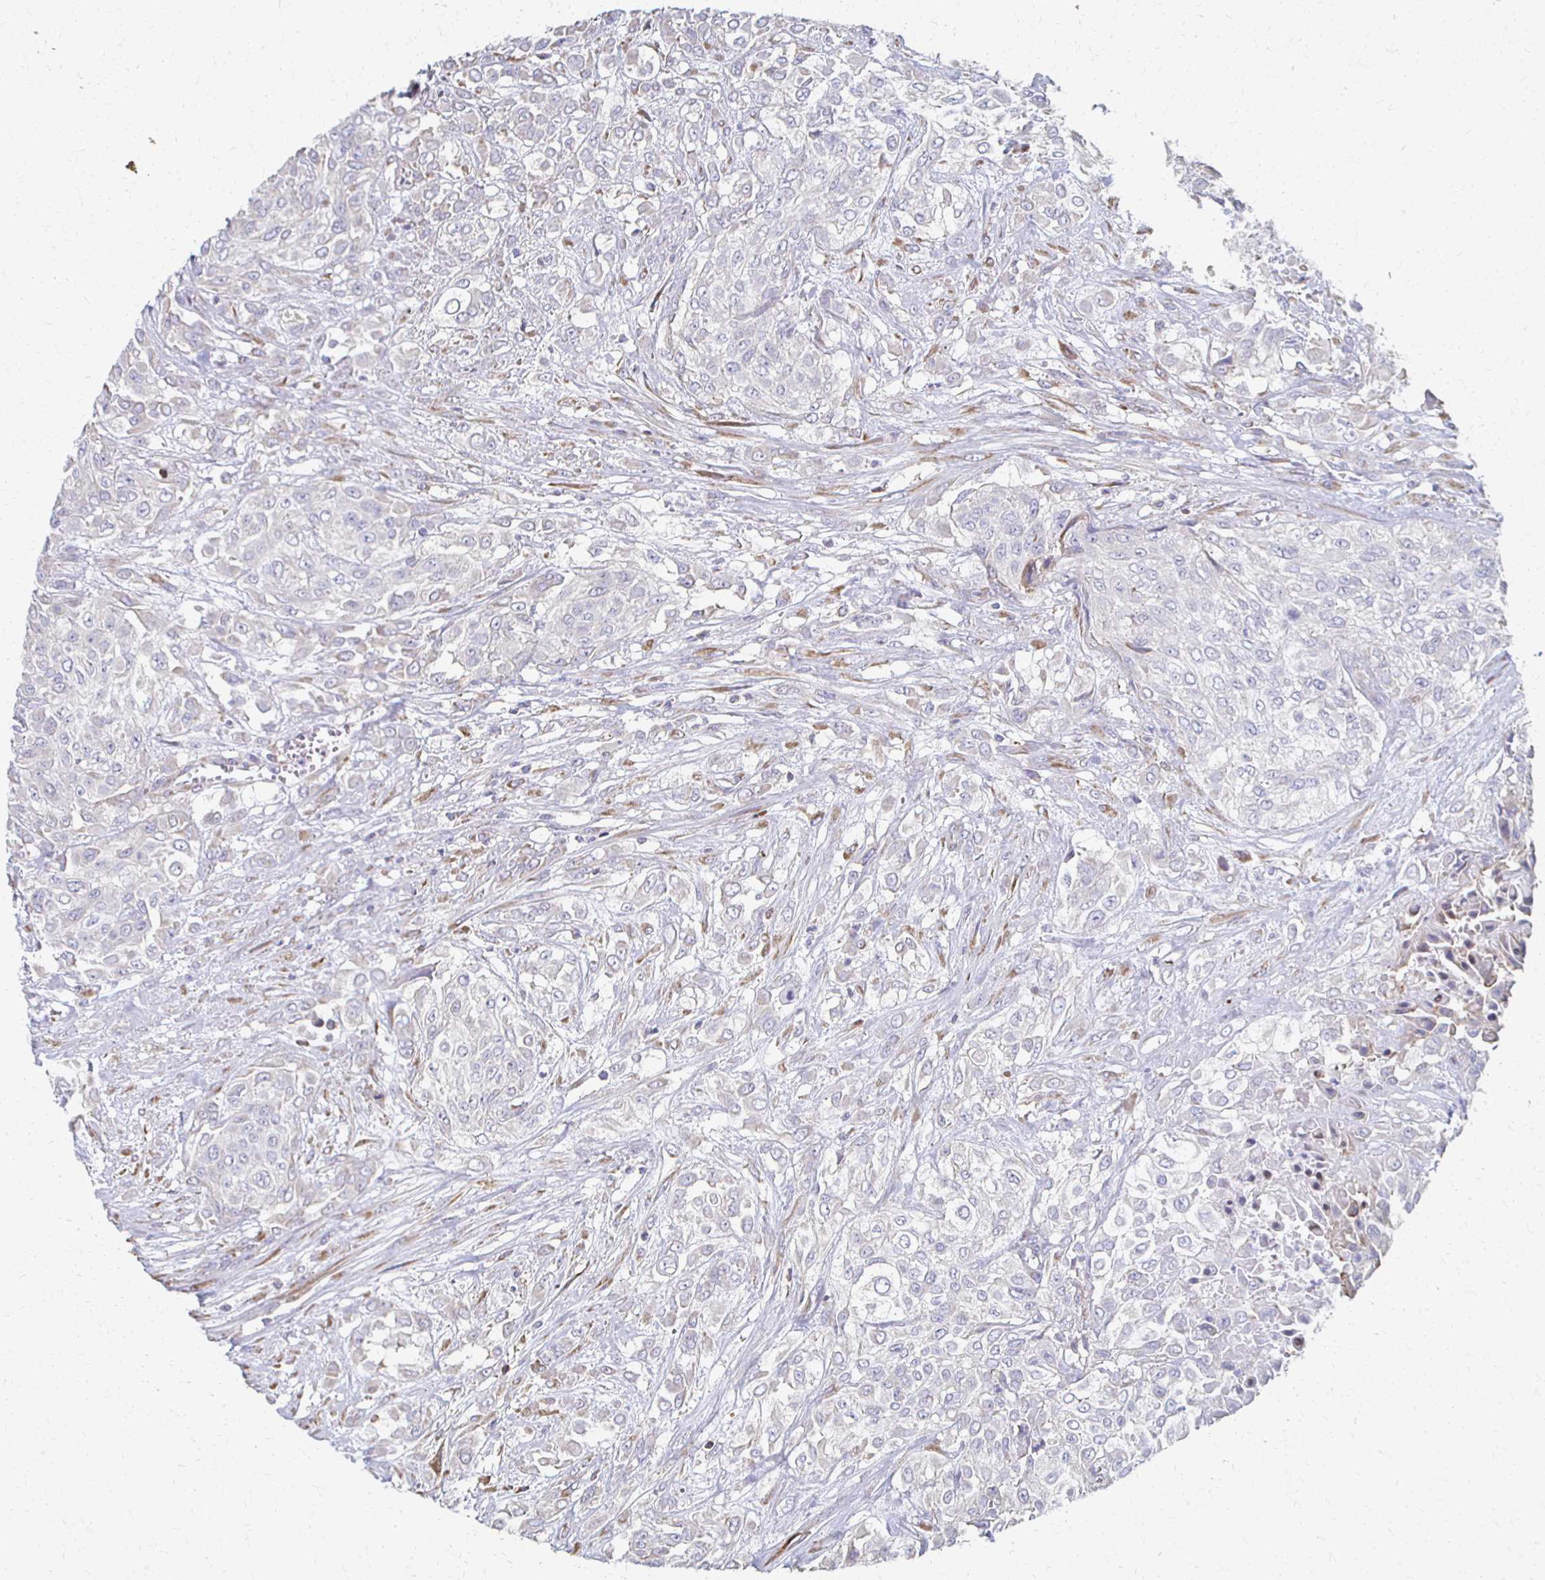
{"staining": {"intensity": "negative", "quantity": "none", "location": "none"}, "tissue": "urothelial cancer", "cell_type": "Tumor cells", "image_type": "cancer", "snomed": [{"axis": "morphology", "description": "Urothelial carcinoma, High grade"}, {"axis": "topography", "description": "Urinary bladder"}], "caption": "A high-resolution photomicrograph shows immunohistochemistry (IHC) staining of high-grade urothelial carcinoma, which shows no significant positivity in tumor cells. Nuclei are stained in blue.", "gene": "ATP1A3", "patient": {"sex": "male", "age": 57}}